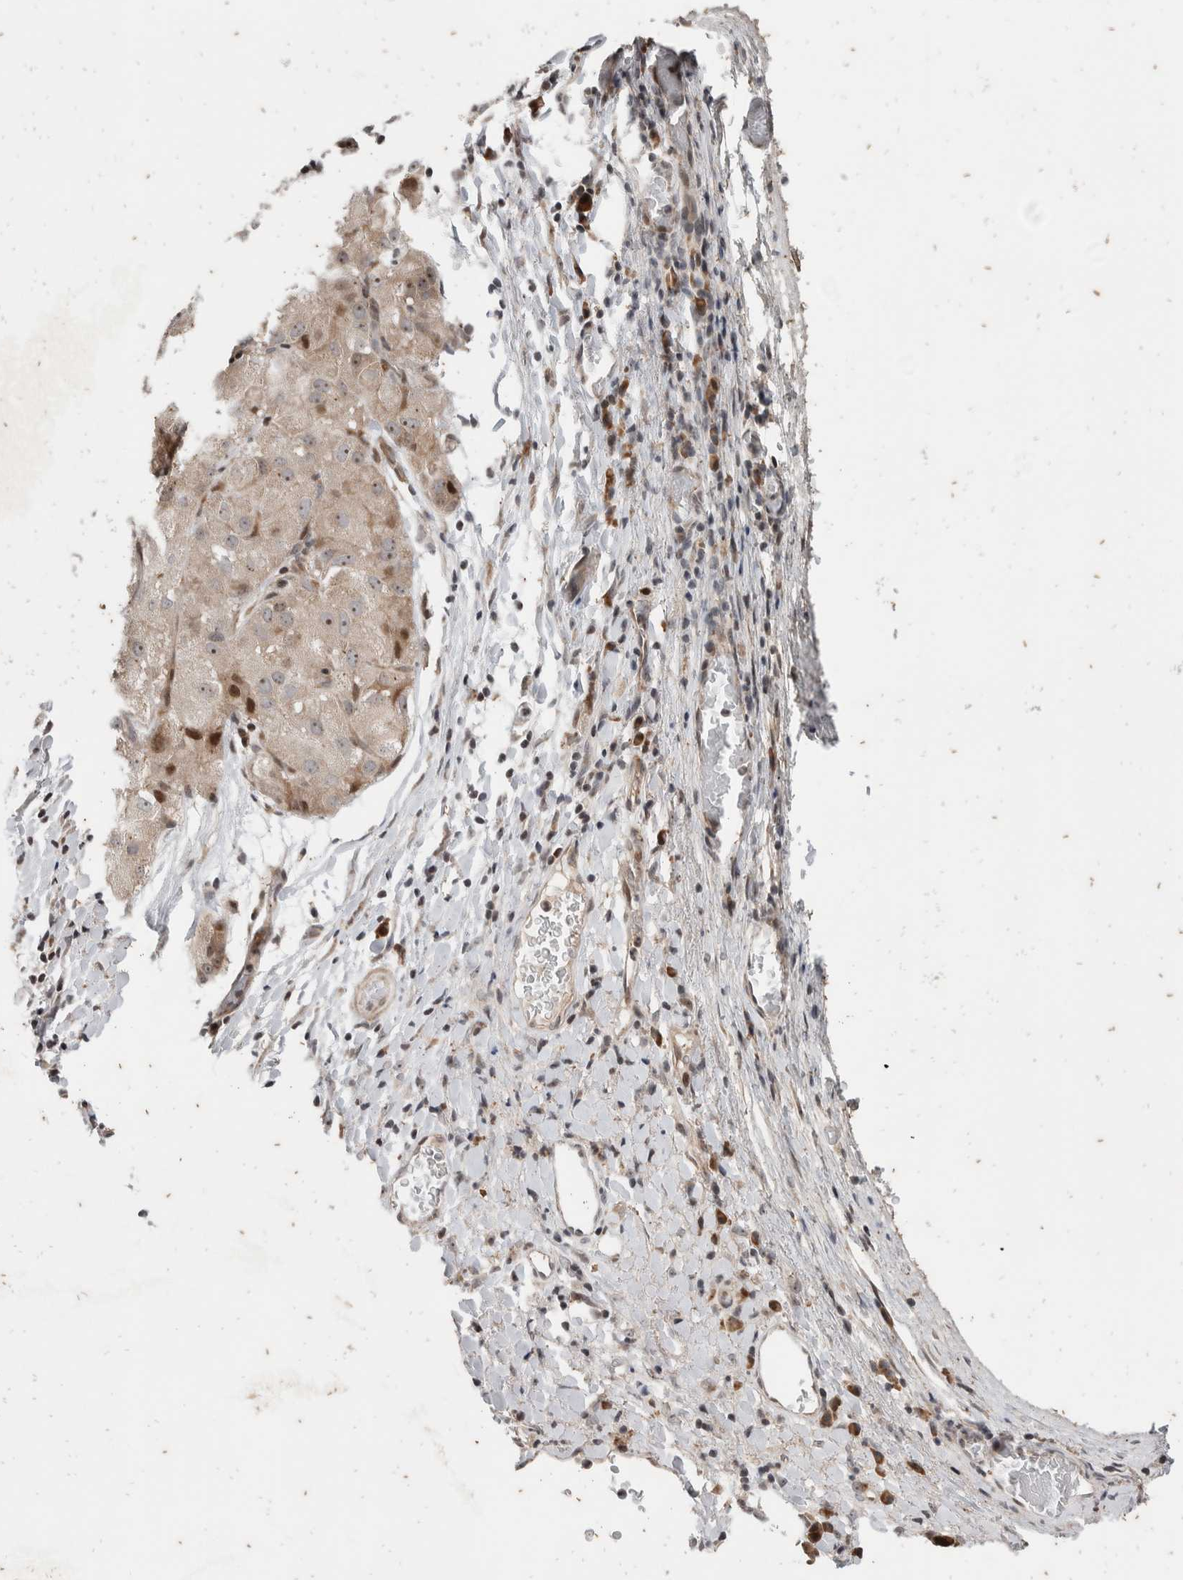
{"staining": {"intensity": "moderate", "quantity": "25%-75%", "location": "nuclear"}, "tissue": "liver cancer", "cell_type": "Tumor cells", "image_type": "cancer", "snomed": [{"axis": "morphology", "description": "Carcinoma, Hepatocellular, NOS"}, {"axis": "topography", "description": "Liver"}], "caption": "Liver hepatocellular carcinoma stained with a protein marker demonstrates moderate staining in tumor cells.", "gene": "ATXN7L1", "patient": {"sex": "male", "age": 80}}